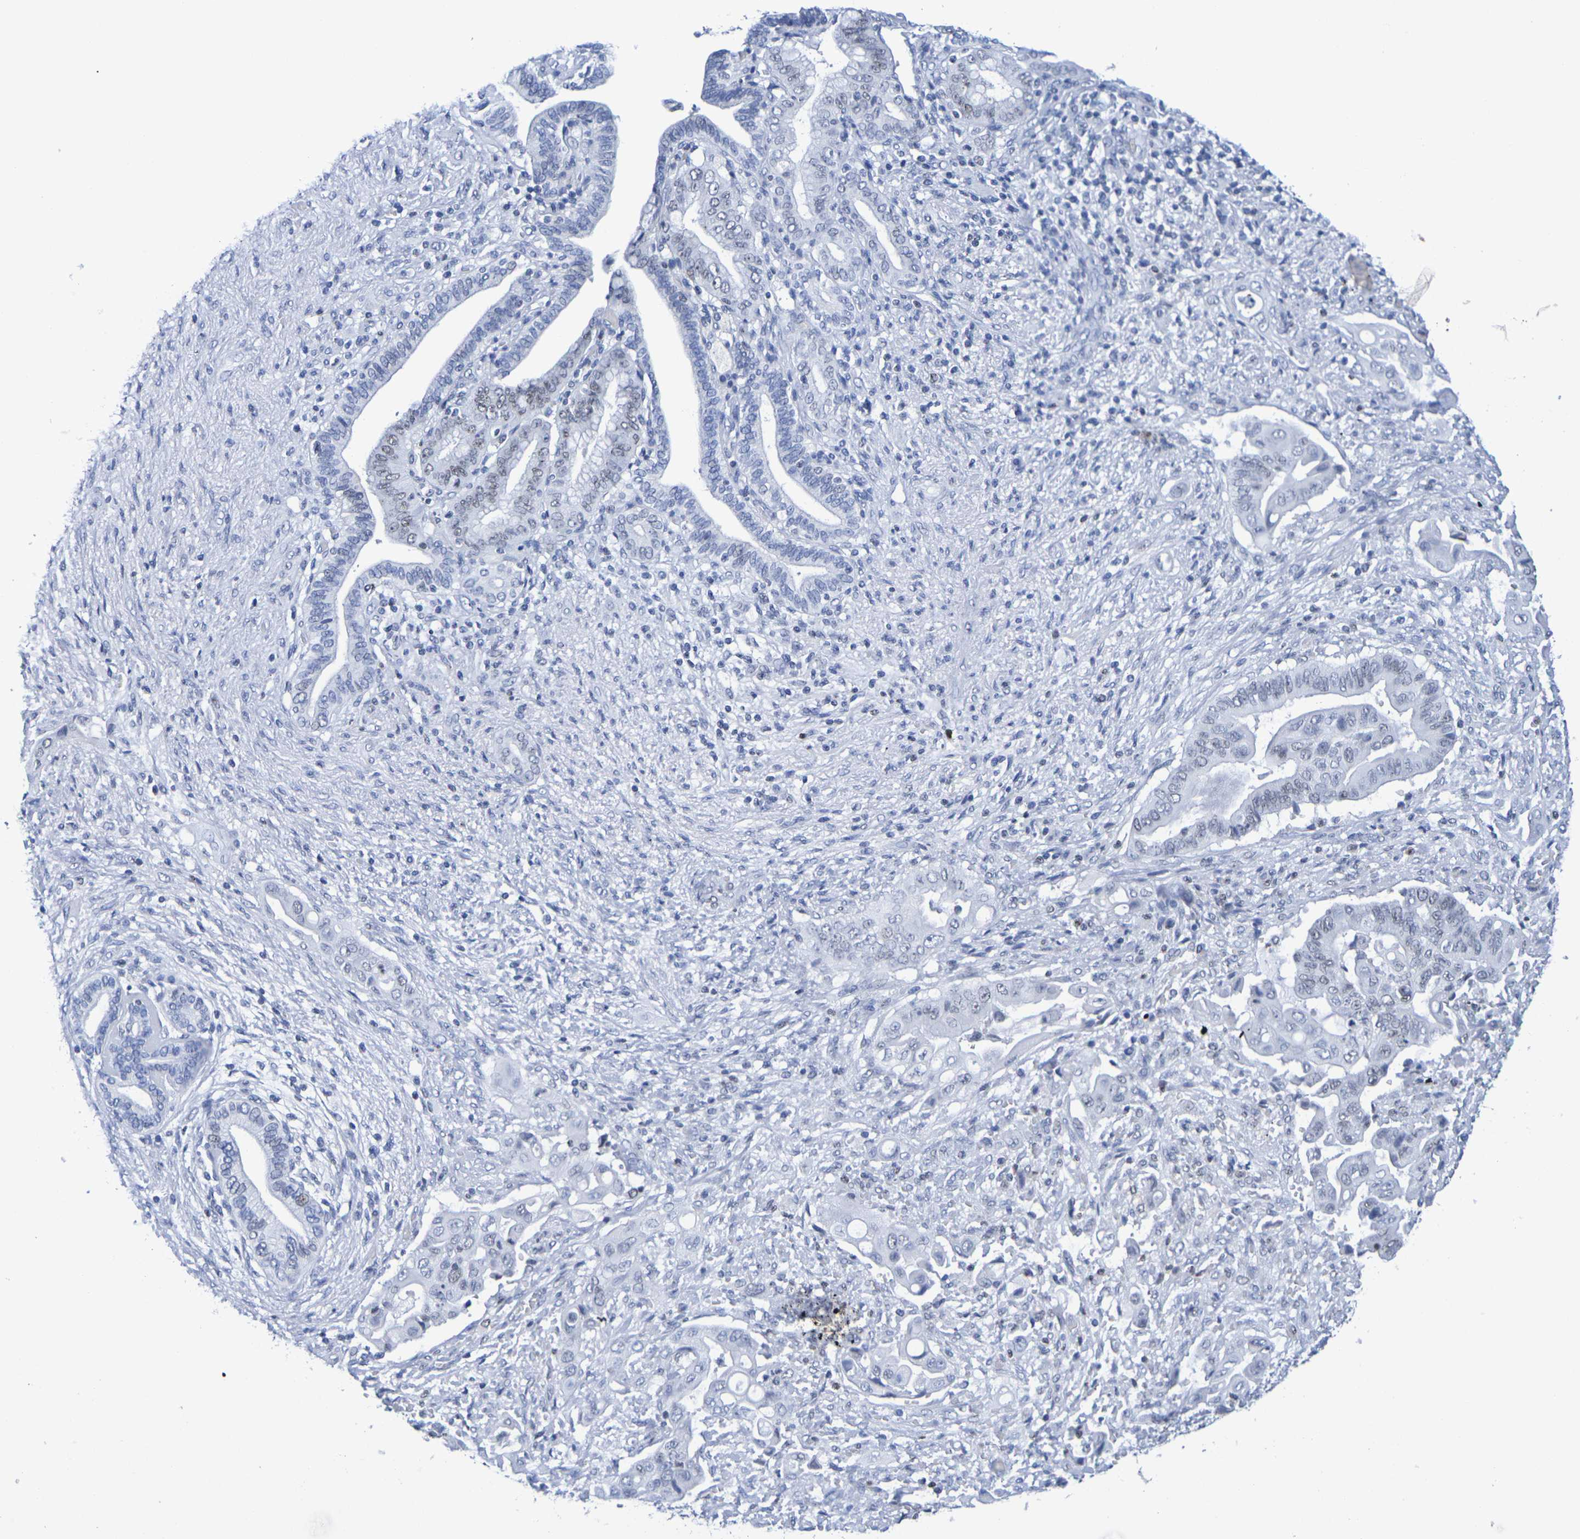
{"staining": {"intensity": "negative", "quantity": "none", "location": "none"}, "tissue": "liver cancer", "cell_type": "Tumor cells", "image_type": "cancer", "snomed": [{"axis": "morphology", "description": "Cholangiocarcinoma"}, {"axis": "topography", "description": "Liver"}], "caption": "High magnification brightfield microscopy of liver cancer (cholangiocarcinoma) stained with DAB (3,3'-diaminobenzidine) (brown) and counterstained with hematoxylin (blue): tumor cells show no significant staining.", "gene": "H1-5", "patient": {"sex": "female", "age": 61}}